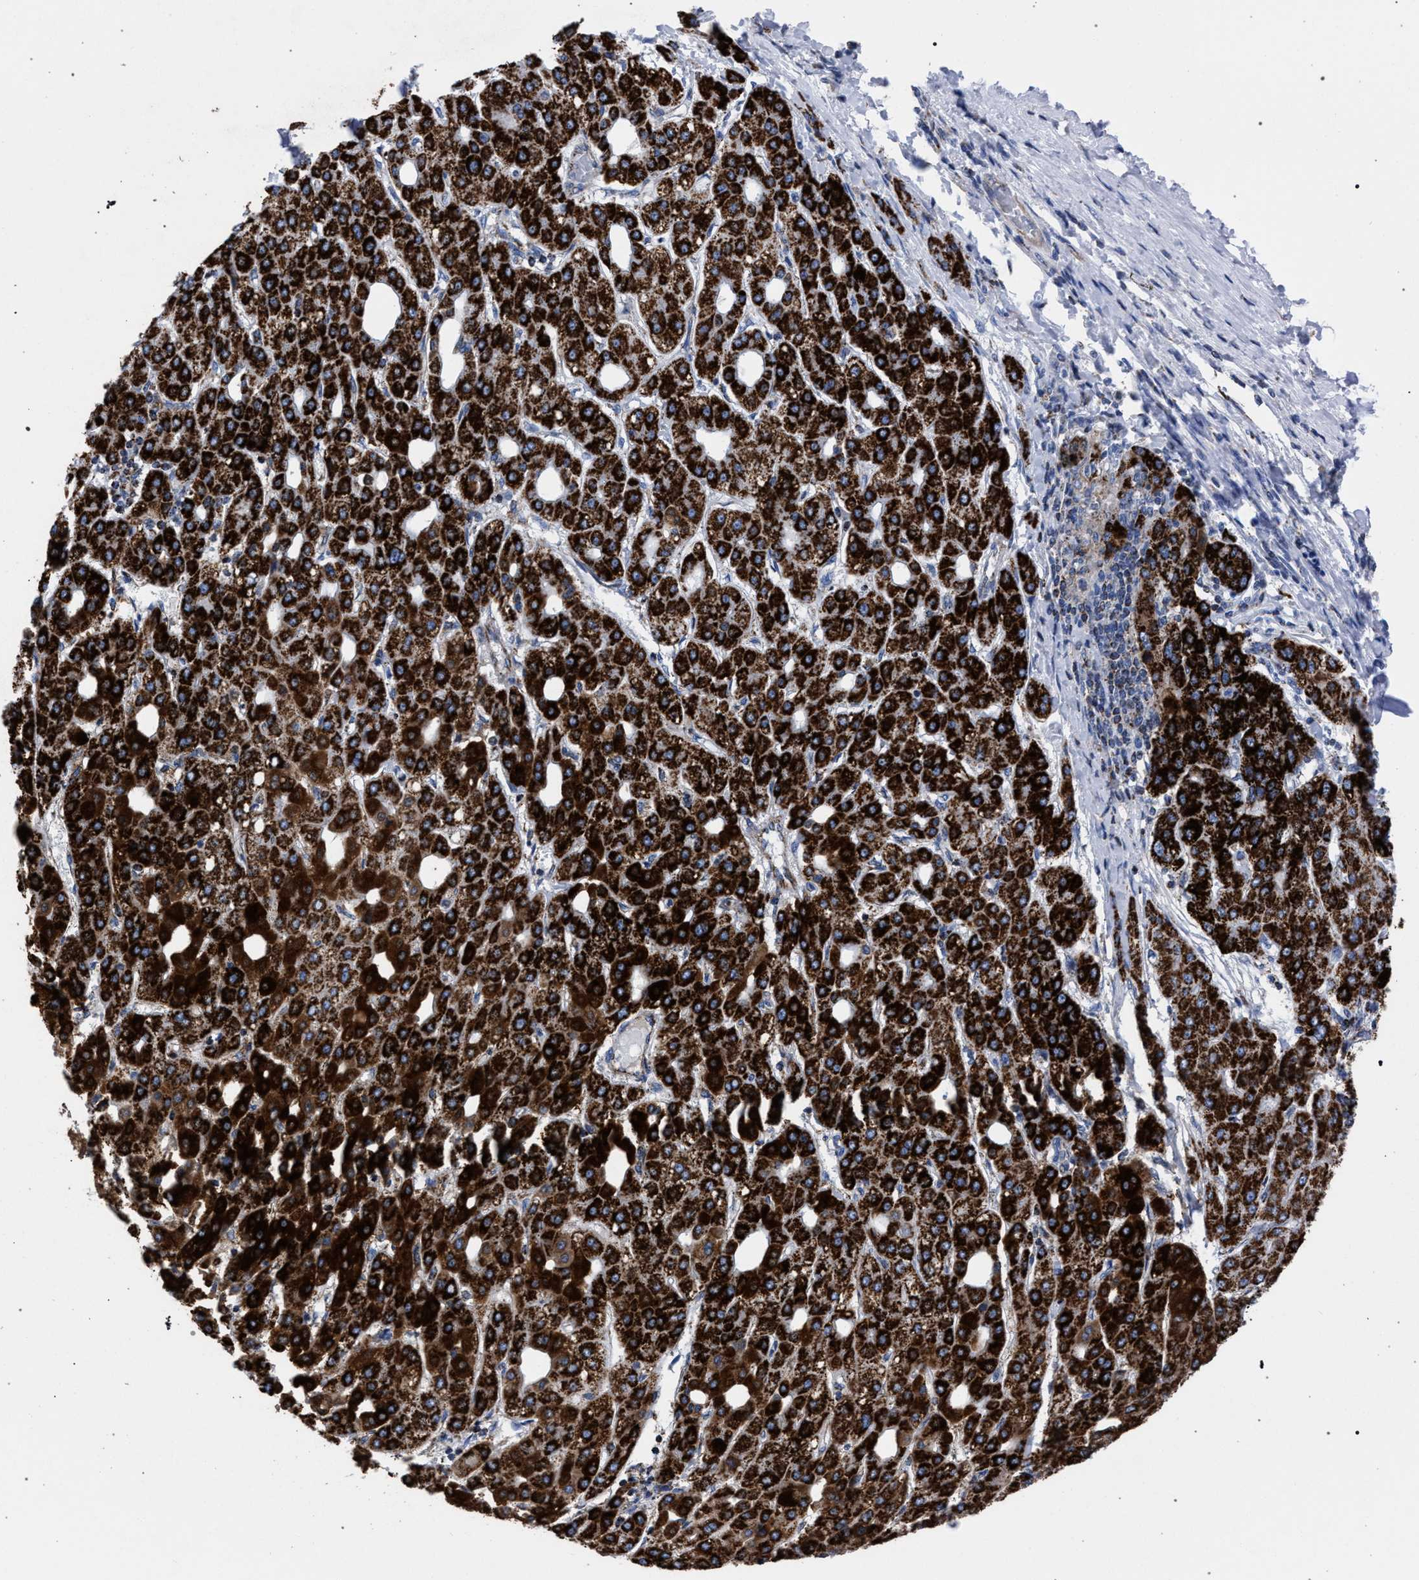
{"staining": {"intensity": "strong", "quantity": ">75%", "location": "cytoplasmic/membranous"}, "tissue": "liver cancer", "cell_type": "Tumor cells", "image_type": "cancer", "snomed": [{"axis": "morphology", "description": "Carcinoma, Hepatocellular, NOS"}, {"axis": "topography", "description": "Liver"}], "caption": "Strong cytoplasmic/membranous expression for a protein is seen in approximately >75% of tumor cells of hepatocellular carcinoma (liver) using IHC.", "gene": "ACADS", "patient": {"sex": "male", "age": 65}}